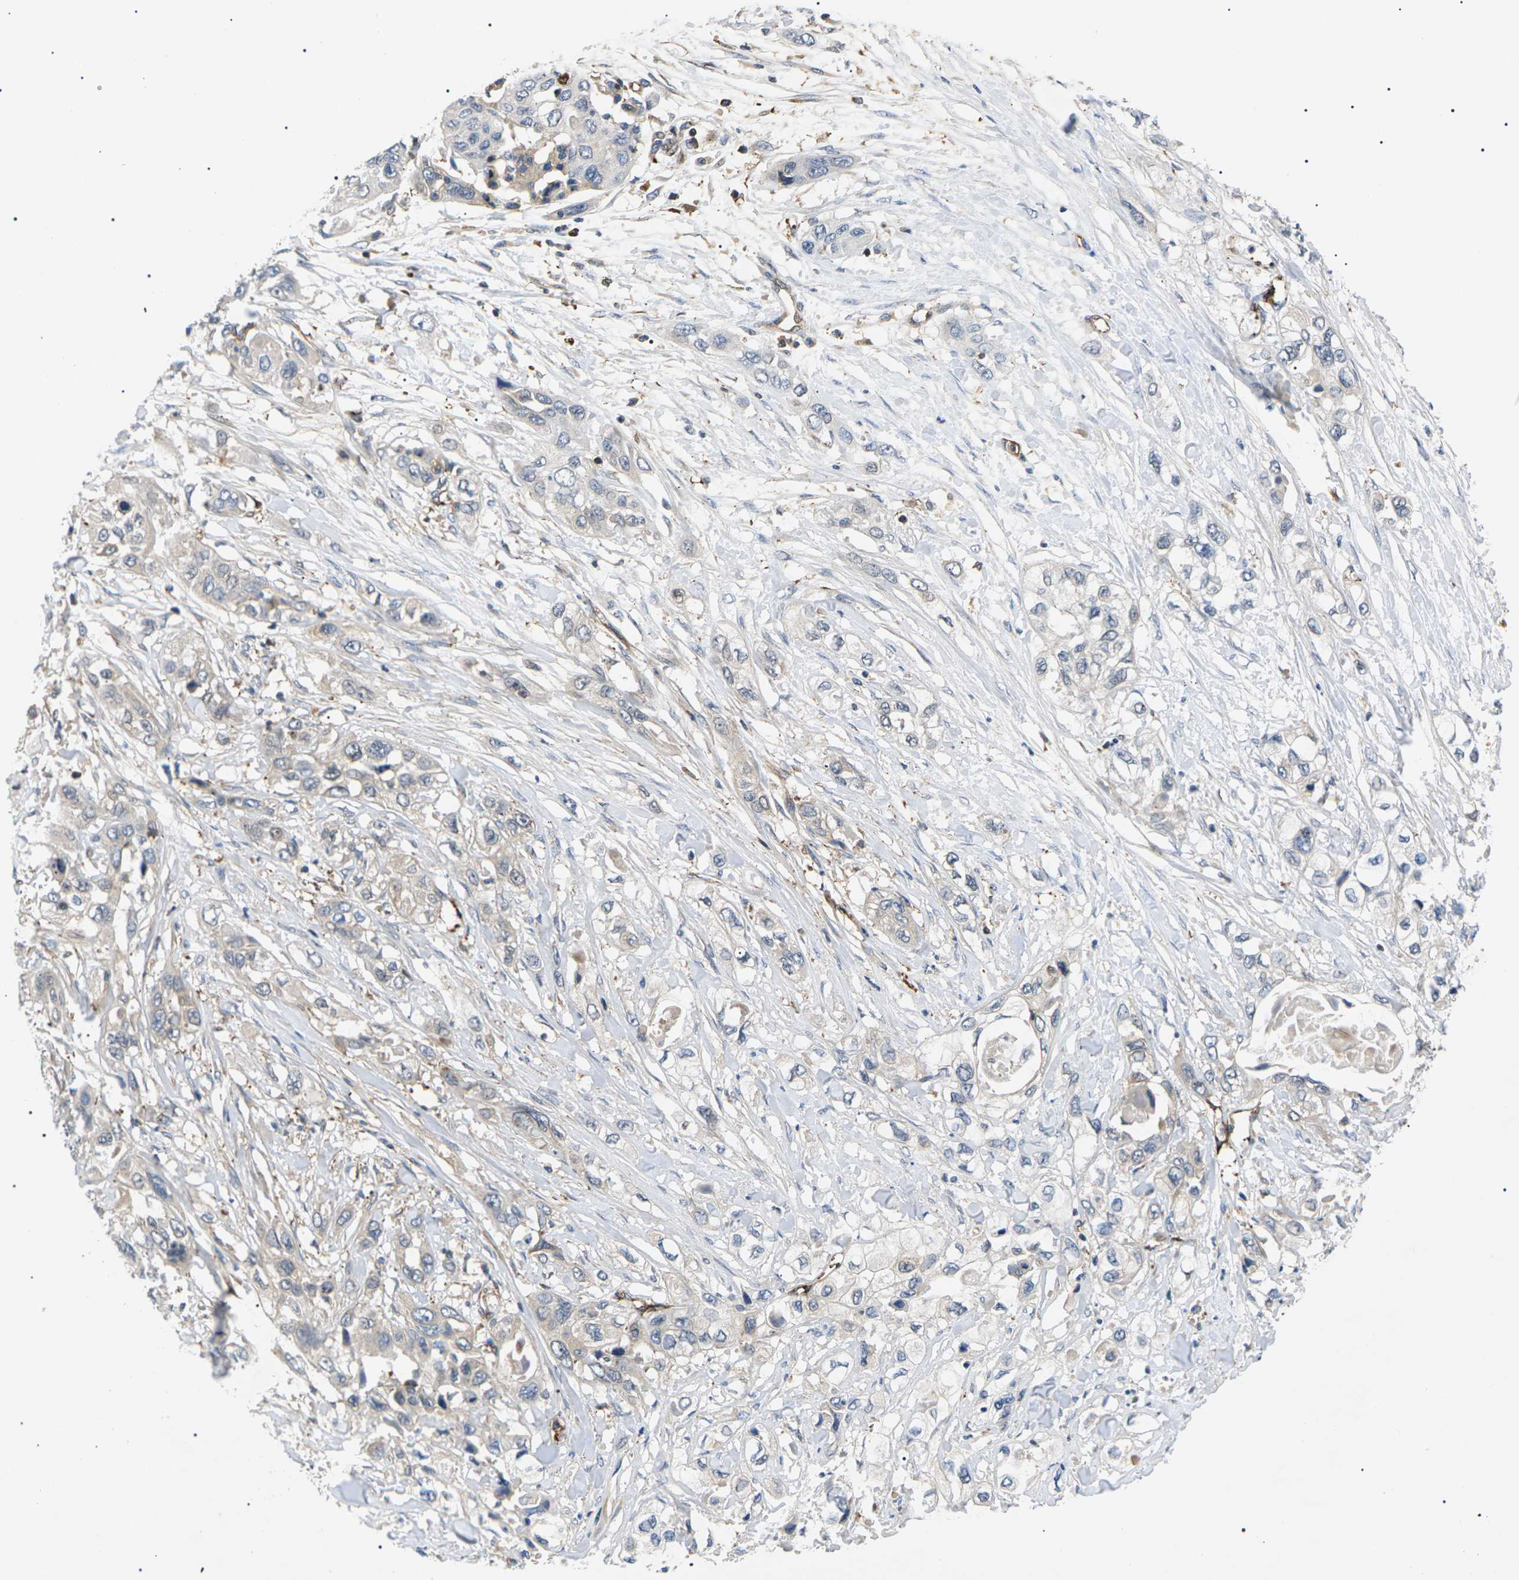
{"staining": {"intensity": "negative", "quantity": "none", "location": "none"}, "tissue": "pancreatic cancer", "cell_type": "Tumor cells", "image_type": "cancer", "snomed": [{"axis": "morphology", "description": "Adenocarcinoma, NOS"}, {"axis": "topography", "description": "Pancreas"}], "caption": "Adenocarcinoma (pancreatic) was stained to show a protein in brown. There is no significant staining in tumor cells.", "gene": "TMTC4", "patient": {"sex": "female", "age": 70}}